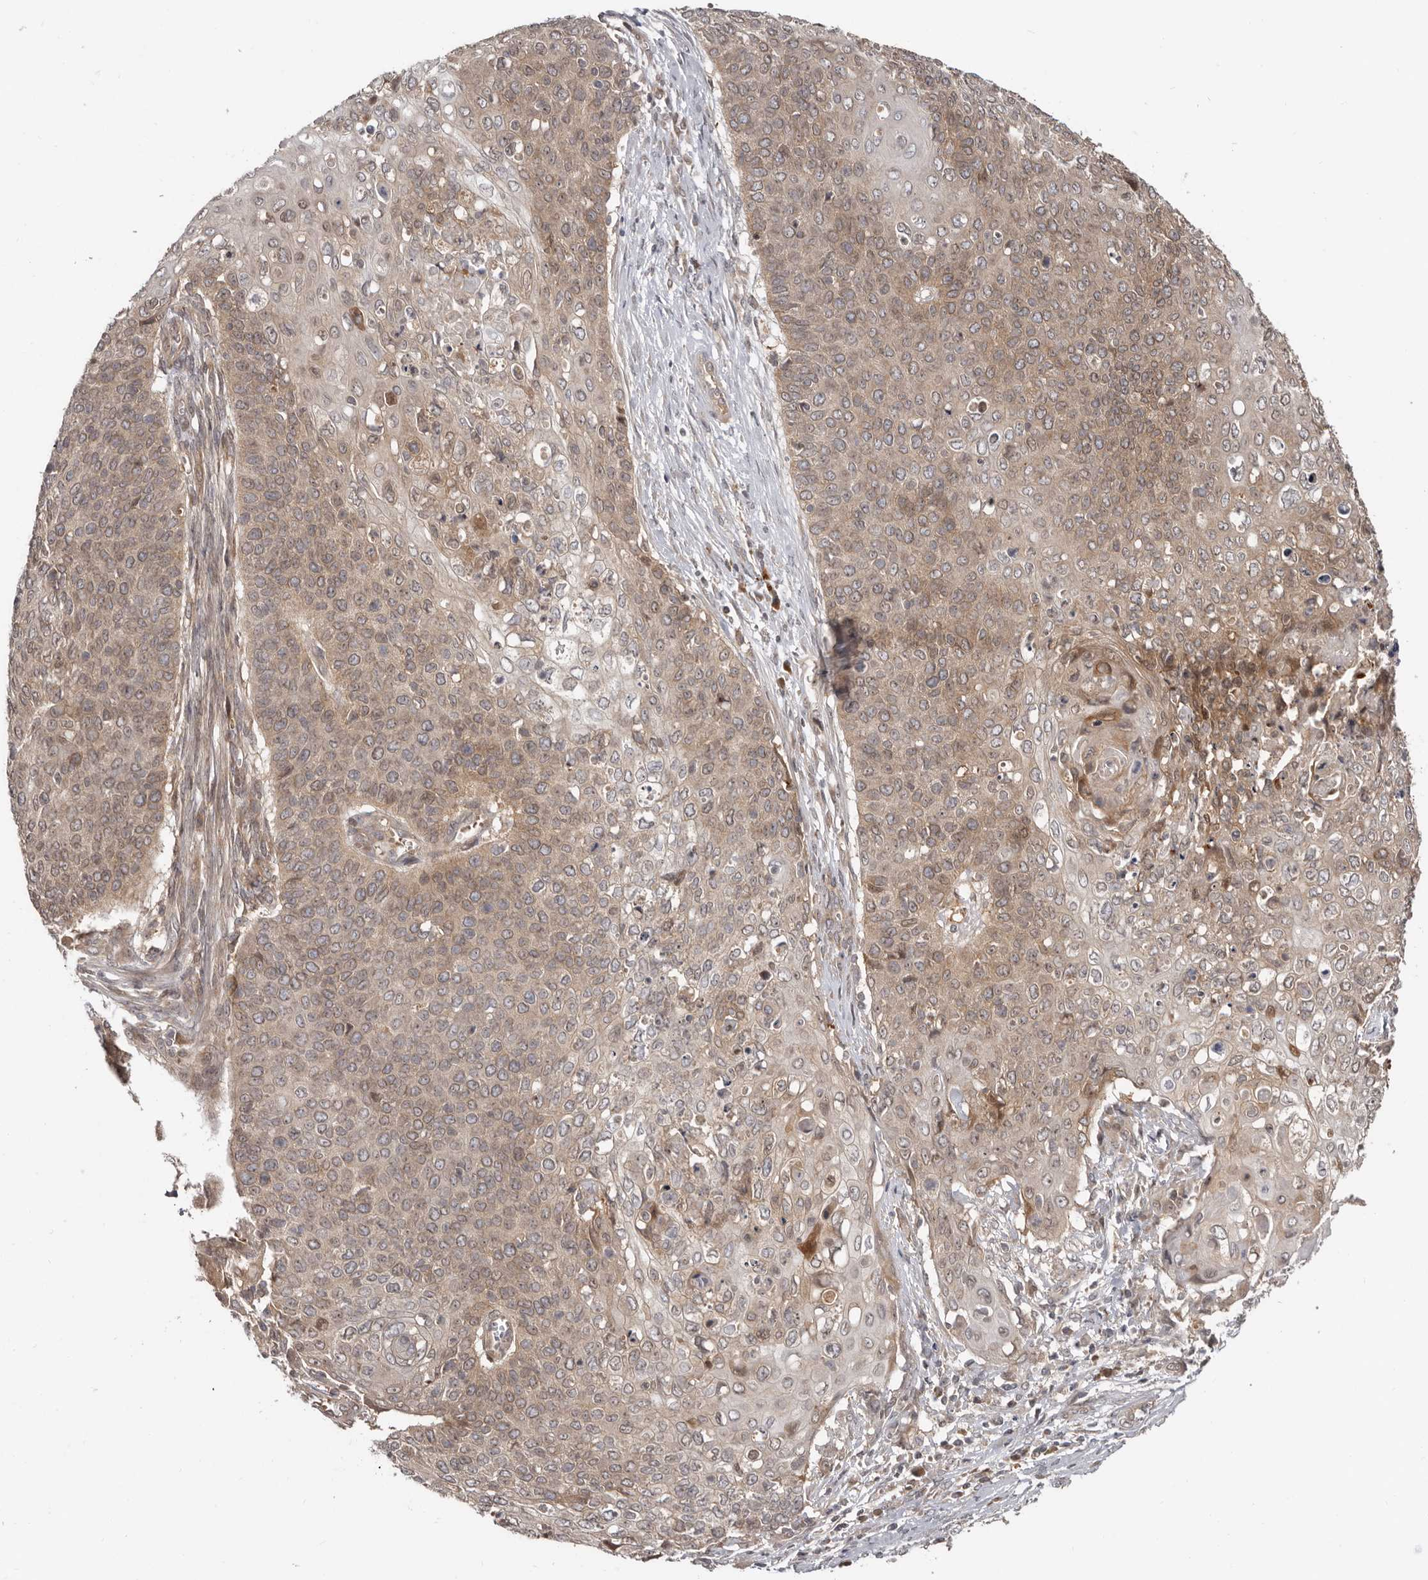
{"staining": {"intensity": "weak", "quantity": ">75%", "location": "cytoplasmic/membranous"}, "tissue": "cervical cancer", "cell_type": "Tumor cells", "image_type": "cancer", "snomed": [{"axis": "morphology", "description": "Squamous cell carcinoma, NOS"}, {"axis": "topography", "description": "Cervix"}], "caption": "The photomicrograph displays staining of cervical squamous cell carcinoma, revealing weak cytoplasmic/membranous protein staining (brown color) within tumor cells.", "gene": "BAD", "patient": {"sex": "female", "age": 39}}